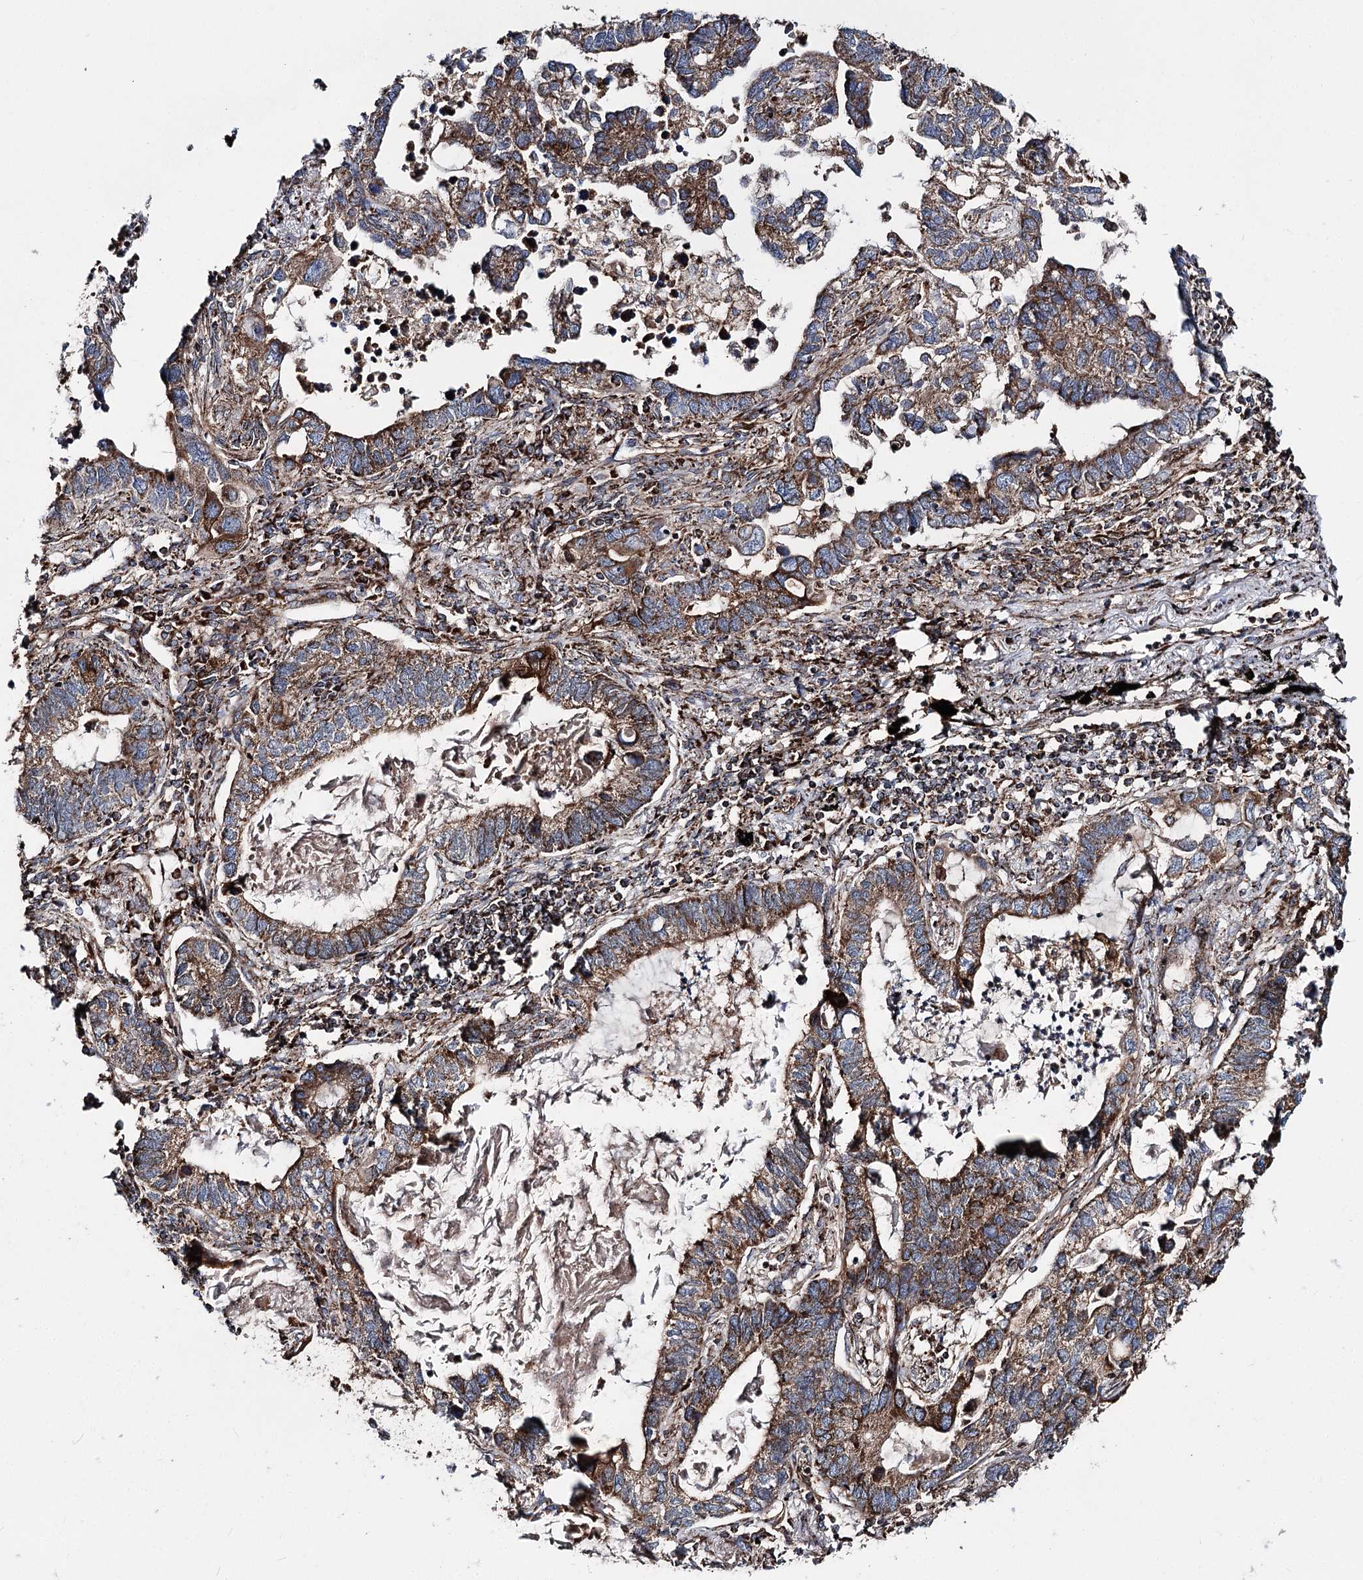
{"staining": {"intensity": "moderate", "quantity": ">75%", "location": "cytoplasmic/membranous"}, "tissue": "lung cancer", "cell_type": "Tumor cells", "image_type": "cancer", "snomed": [{"axis": "morphology", "description": "Adenocarcinoma, NOS"}, {"axis": "topography", "description": "Lung"}], "caption": "Immunohistochemistry (IHC) image of adenocarcinoma (lung) stained for a protein (brown), which reveals medium levels of moderate cytoplasmic/membranous positivity in about >75% of tumor cells.", "gene": "MSANTD2", "patient": {"sex": "male", "age": 67}}